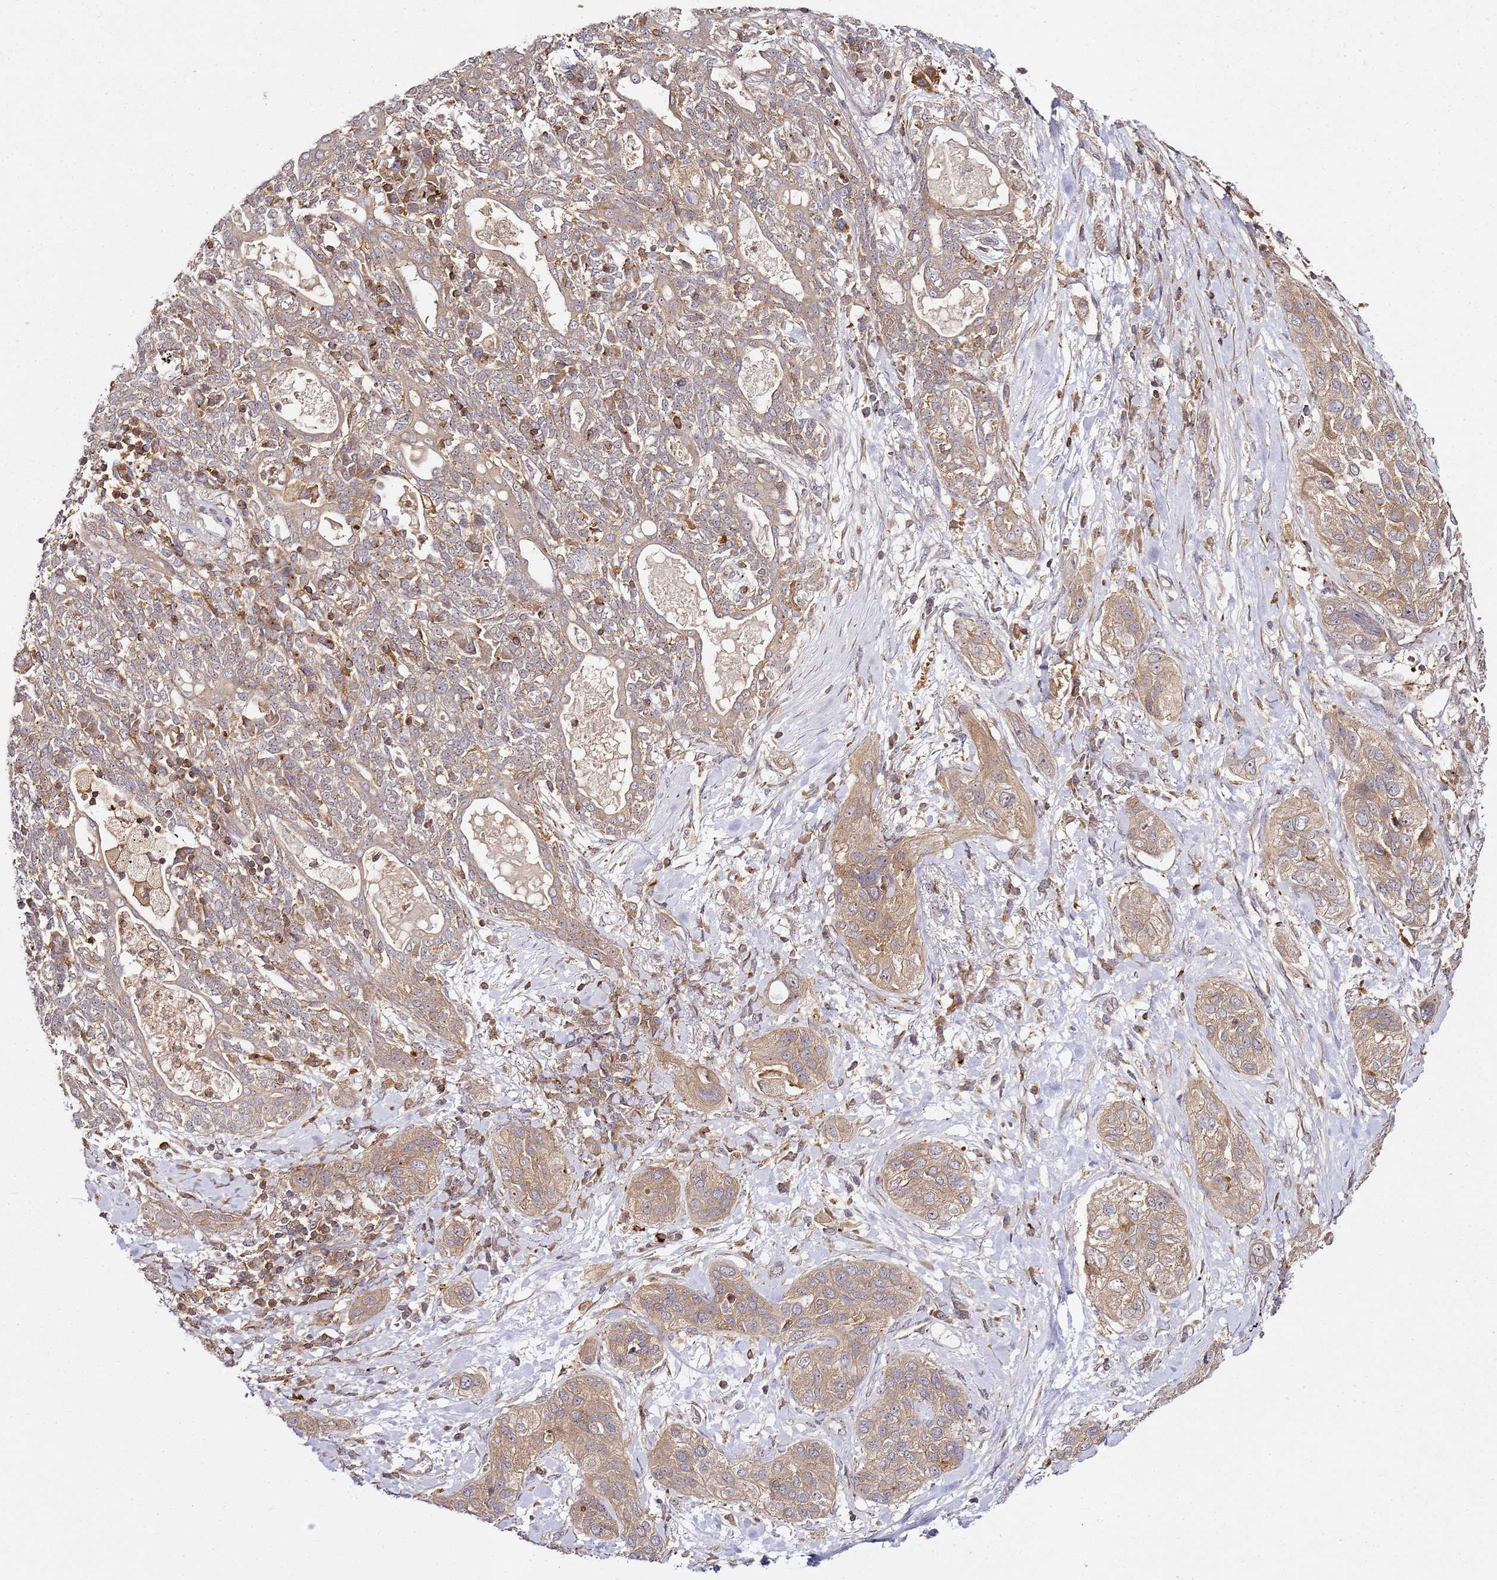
{"staining": {"intensity": "weak", "quantity": ">75%", "location": "cytoplasmic/membranous"}, "tissue": "lung cancer", "cell_type": "Tumor cells", "image_type": "cancer", "snomed": [{"axis": "morphology", "description": "Squamous cell carcinoma, NOS"}, {"axis": "topography", "description": "Lung"}], "caption": "High-power microscopy captured an immunohistochemistry photomicrograph of squamous cell carcinoma (lung), revealing weak cytoplasmic/membranous expression in about >75% of tumor cells. Nuclei are stained in blue.", "gene": "PRMT7", "patient": {"sex": "female", "age": 70}}